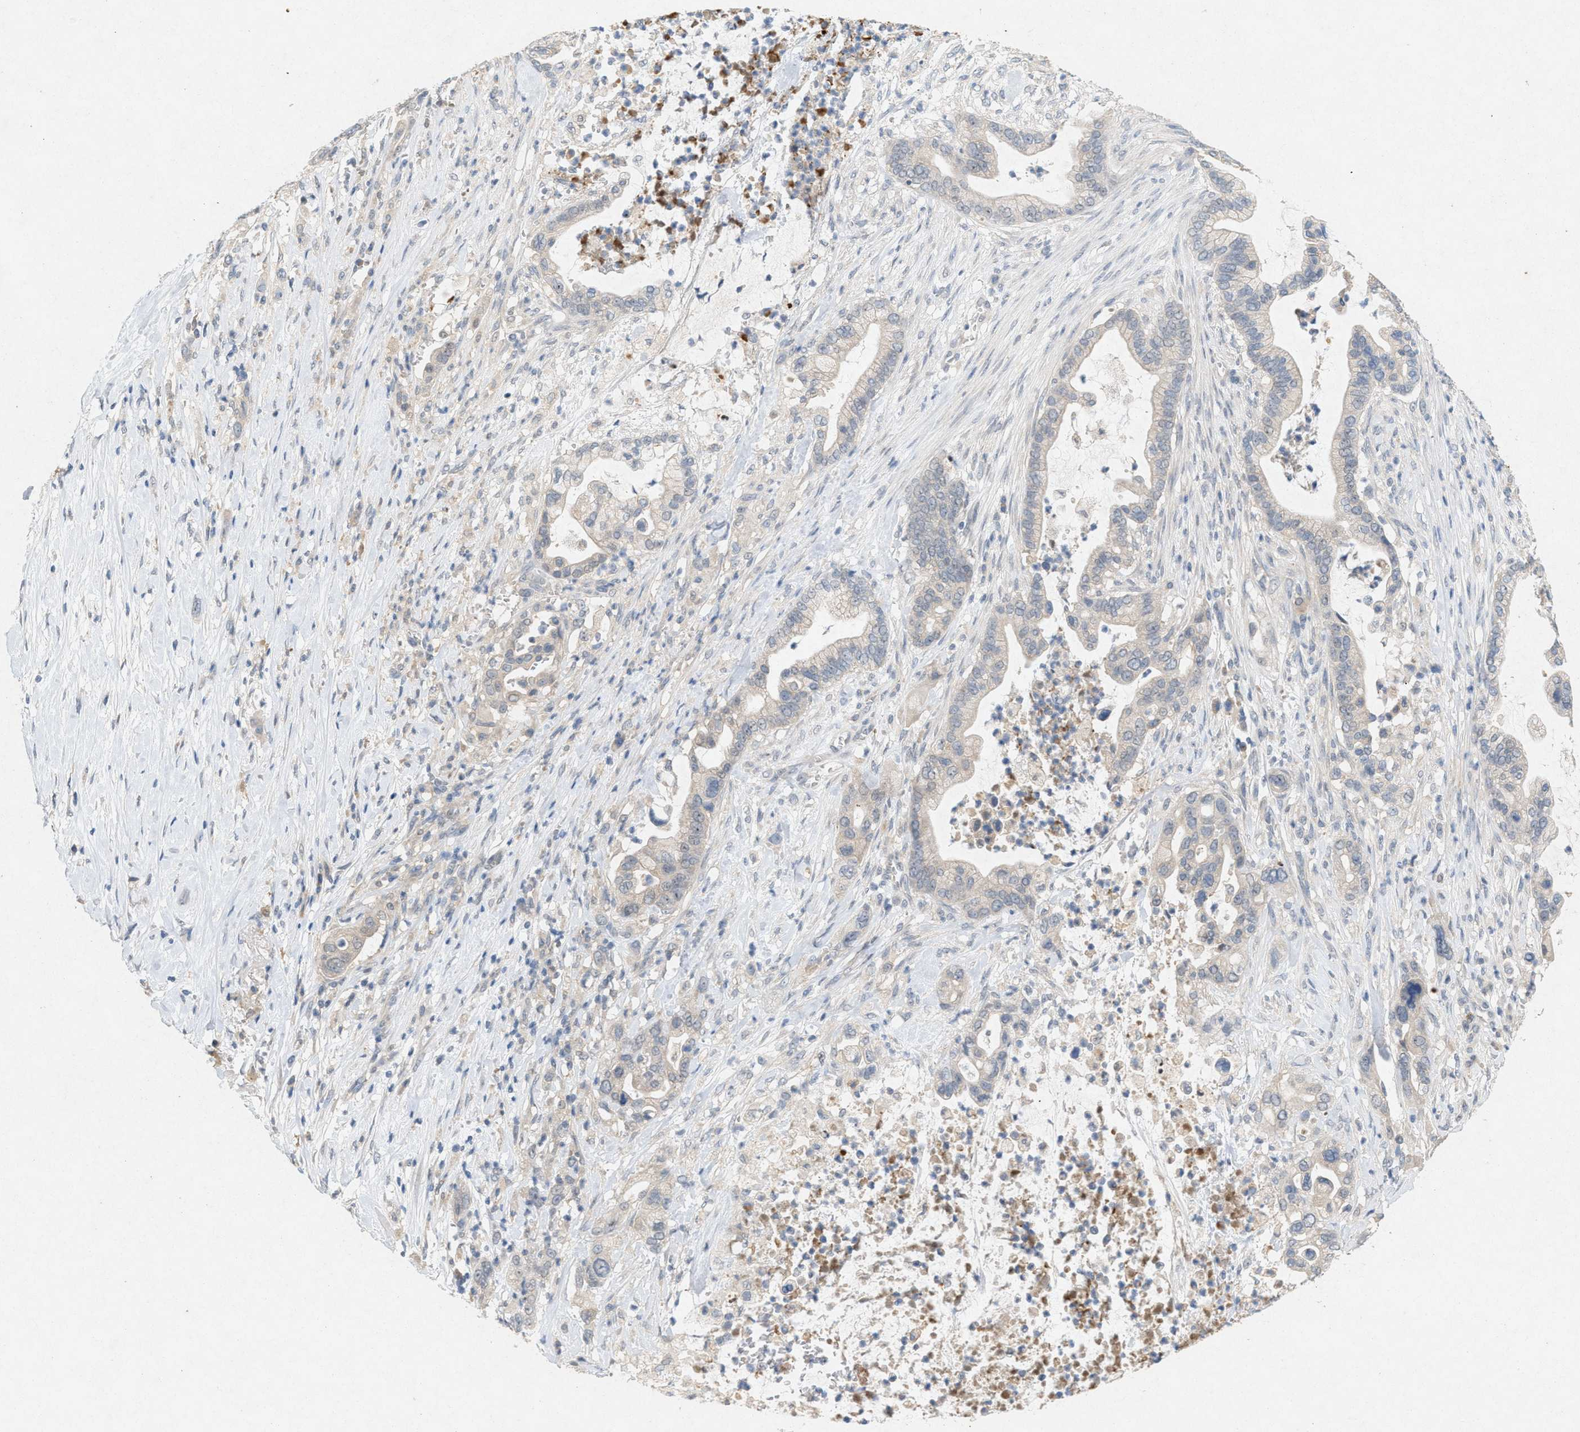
{"staining": {"intensity": "negative", "quantity": "none", "location": "none"}, "tissue": "pancreatic cancer", "cell_type": "Tumor cells", "image_type": "cancer", "snomed": [{"axis": "morphology", "description": "Adenocarcinoma, NOS"}, {"axis": "topography", "description": "Pancreas"}], "caption": "Tumor cells are negative for protein expression in human pancreatic adenocarcinoma.", "gene": "DCAF7", "patient": {"sex": "male", "age": 69}}